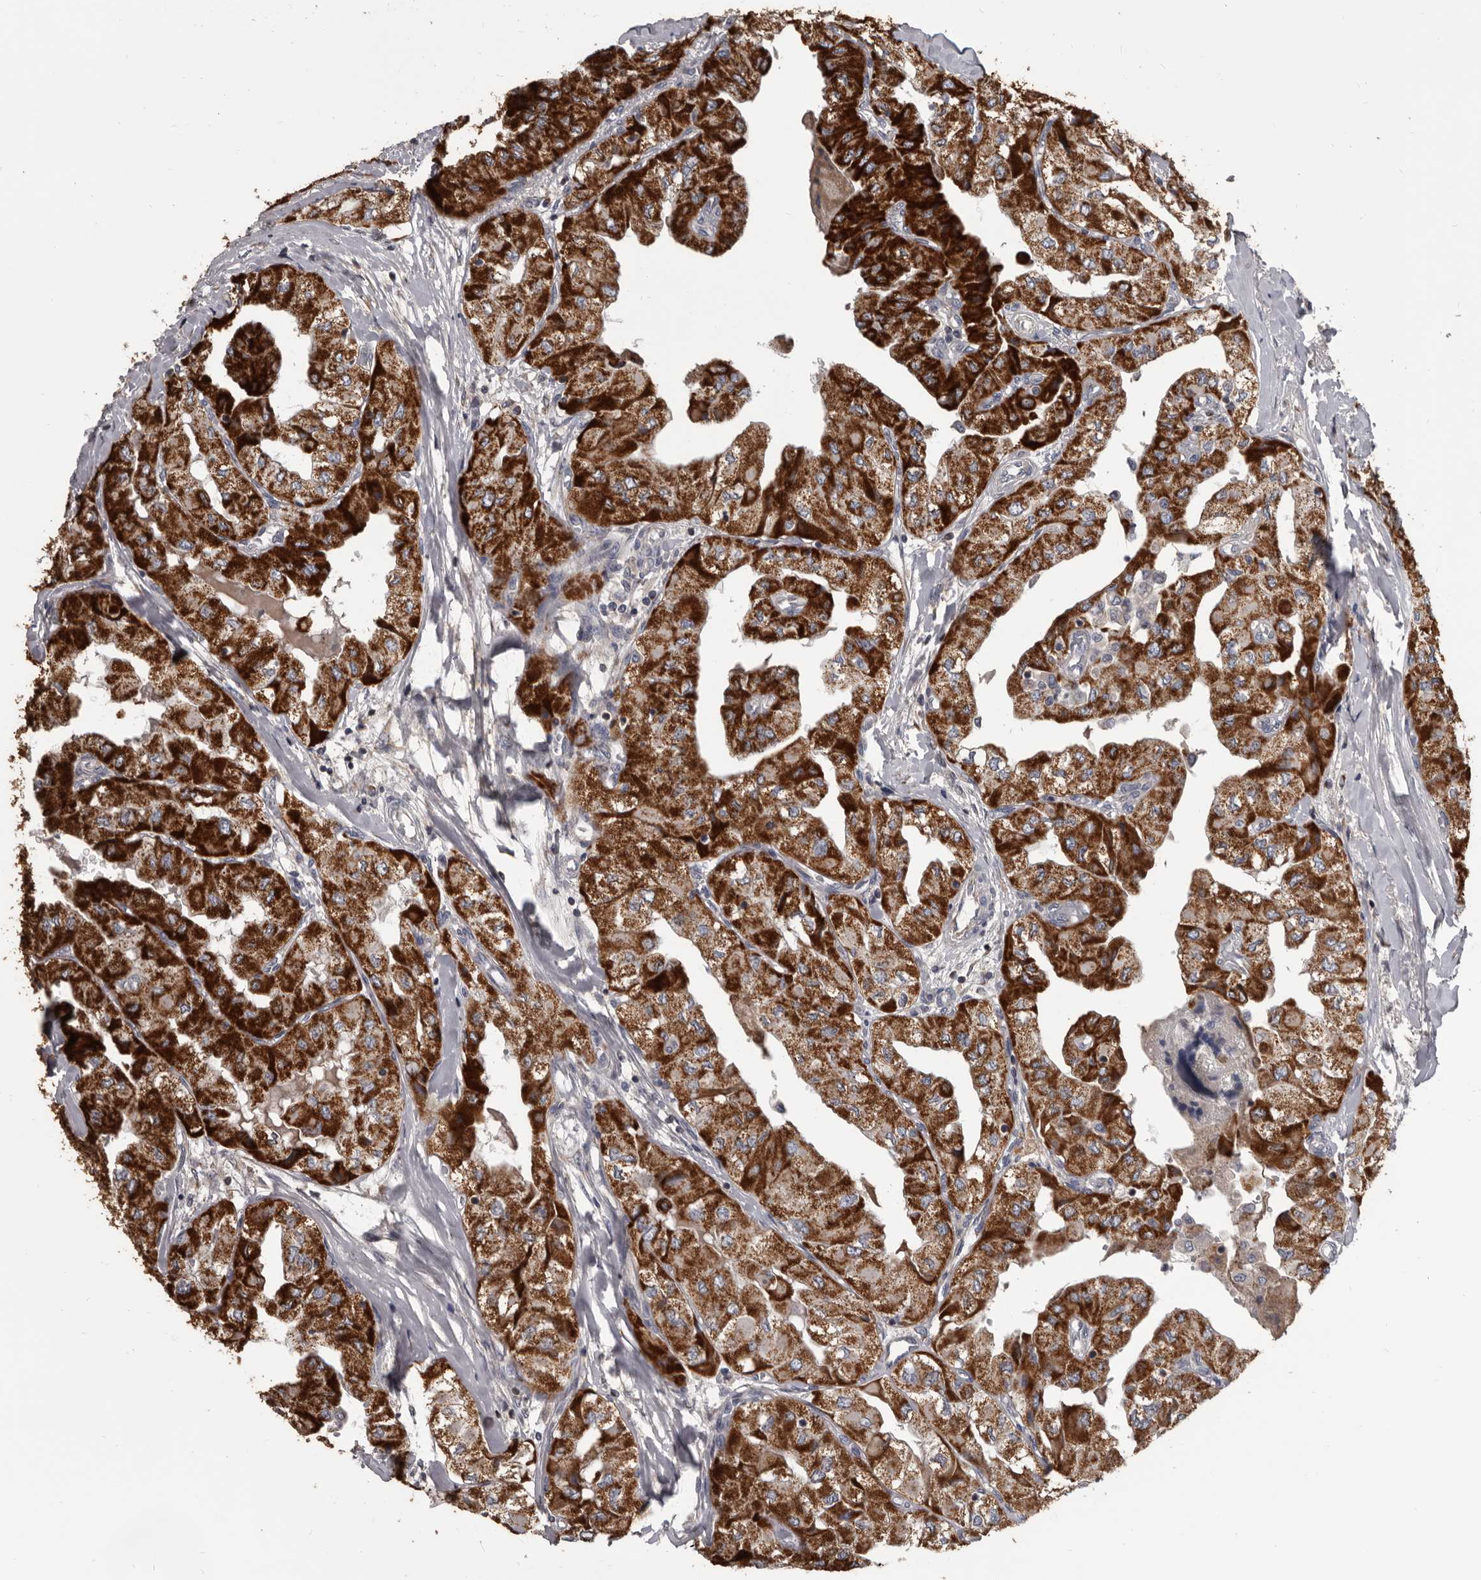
{"staining": {"intensity": "strong", "quantity": ">75%", "location": "cytoplasmic/membranous"}, "tissue": "thyroid cancer", "cell_type": "Tumor cells", "image_type": "cancer", "snomed": [{"axis": "morphology", "description": "Papillary adenocarcinoma, NOS"}, {"axis": "topography", "description": "Thyroid gland"}], "caption": "A high-resolution histopathology image shows immunohistochemistry (IHC) staining of thyroid papillary adenocarcinoma, which reveals strong cytoplasmic/membranous positivity in about >75% of tumor cells. The staining was performed using DAB to visualize the protein expression in brown, while the nuclei were stained in blue with hematoxylin (Magnification: 20x).", "gene": "ALDH5A1", "patient": {"sex": "female", "age": 59}}